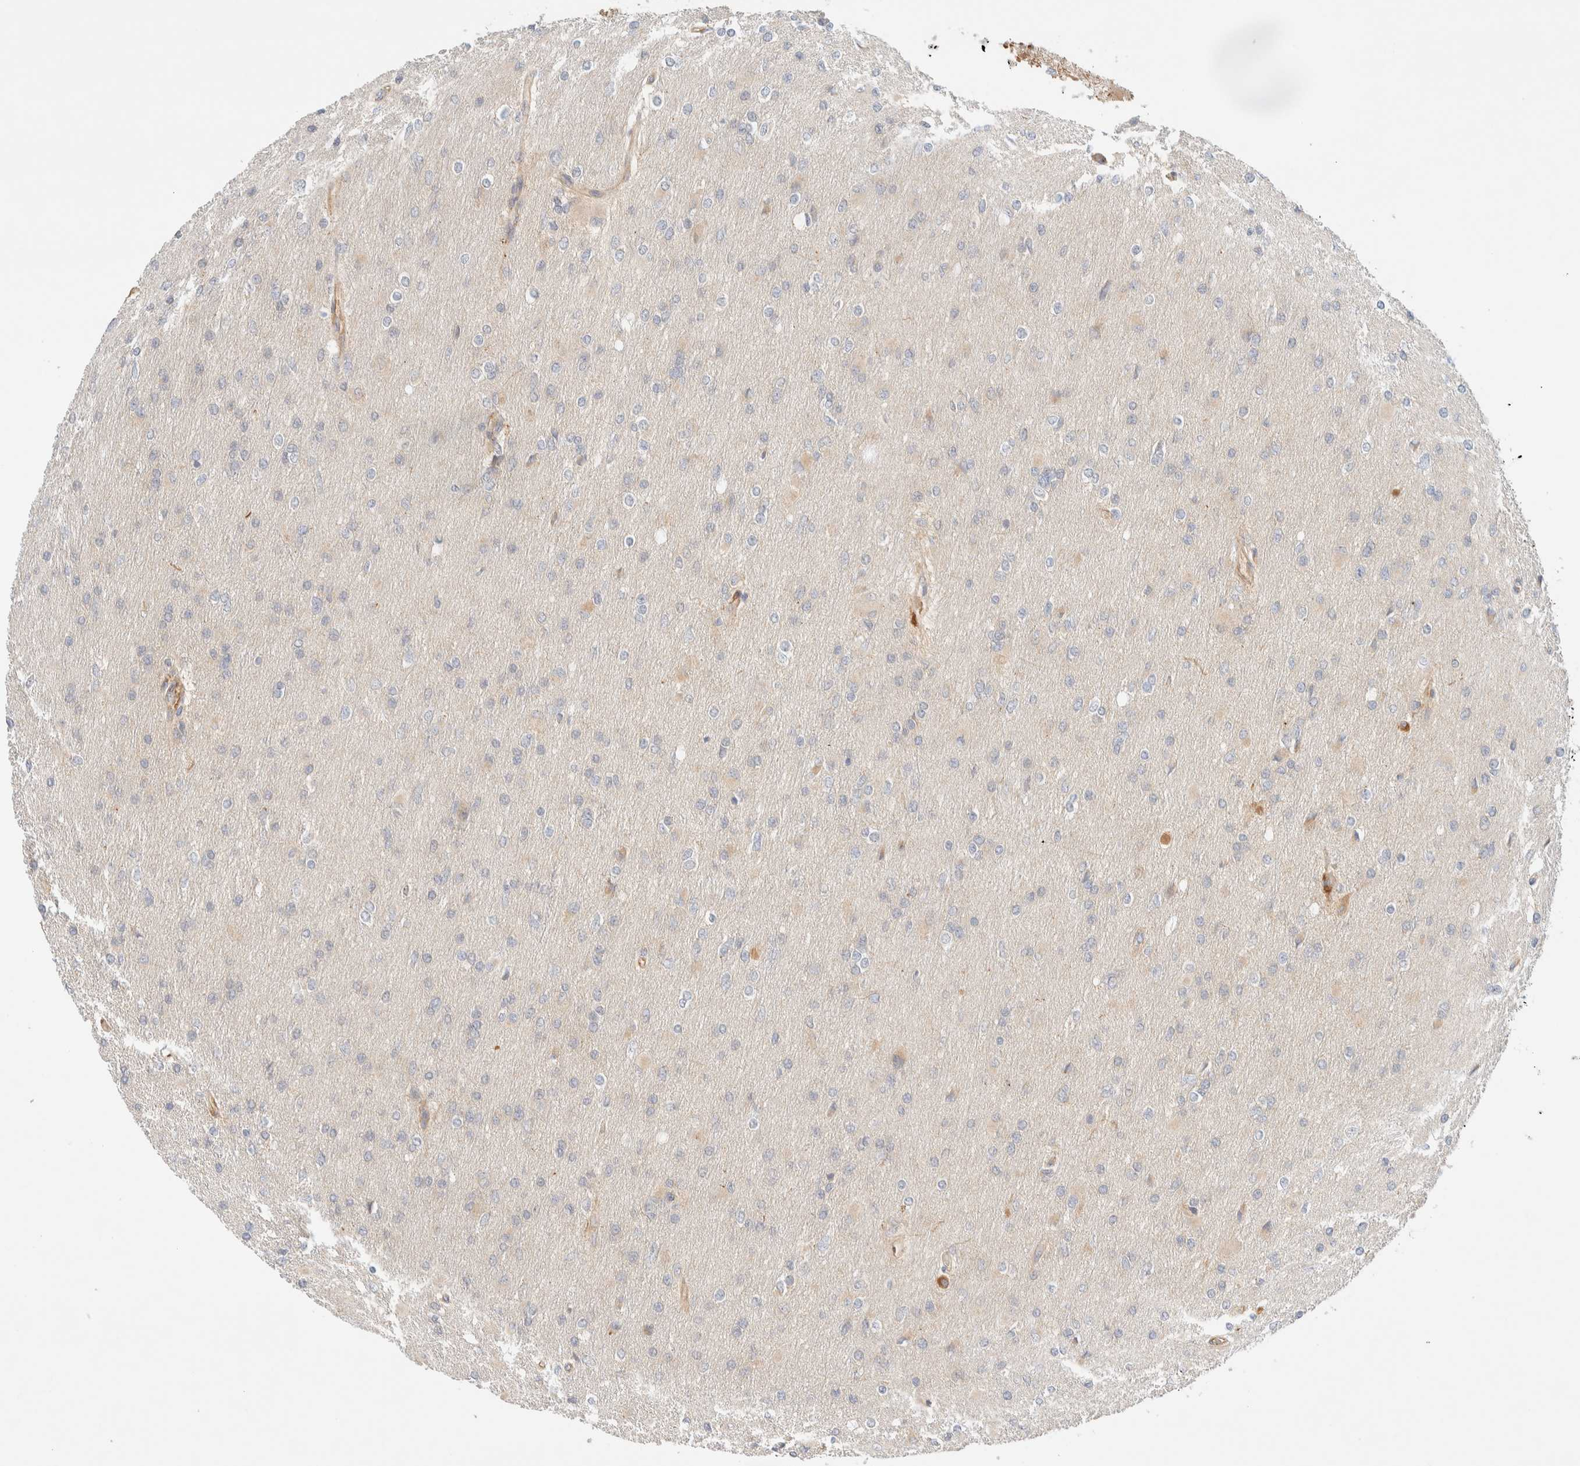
{"staining": {"intensity": "negative", "quantity": "none", "location": "none"}, "tissue": "glioma", "cell_type": "Tumor cells", "image_type": "cancer", "snomed": [{"axis": "morphology", "description": "Glioma, malignant, High grade"}, {"axis": "topography", "description": "Cerebral cortex"}], "caption": "Immunohistochemistry (IHC) of glioma shows no staining in tumor cells.", "gene": "FAT1", "patient": {"sex": "female", "age": 36}}